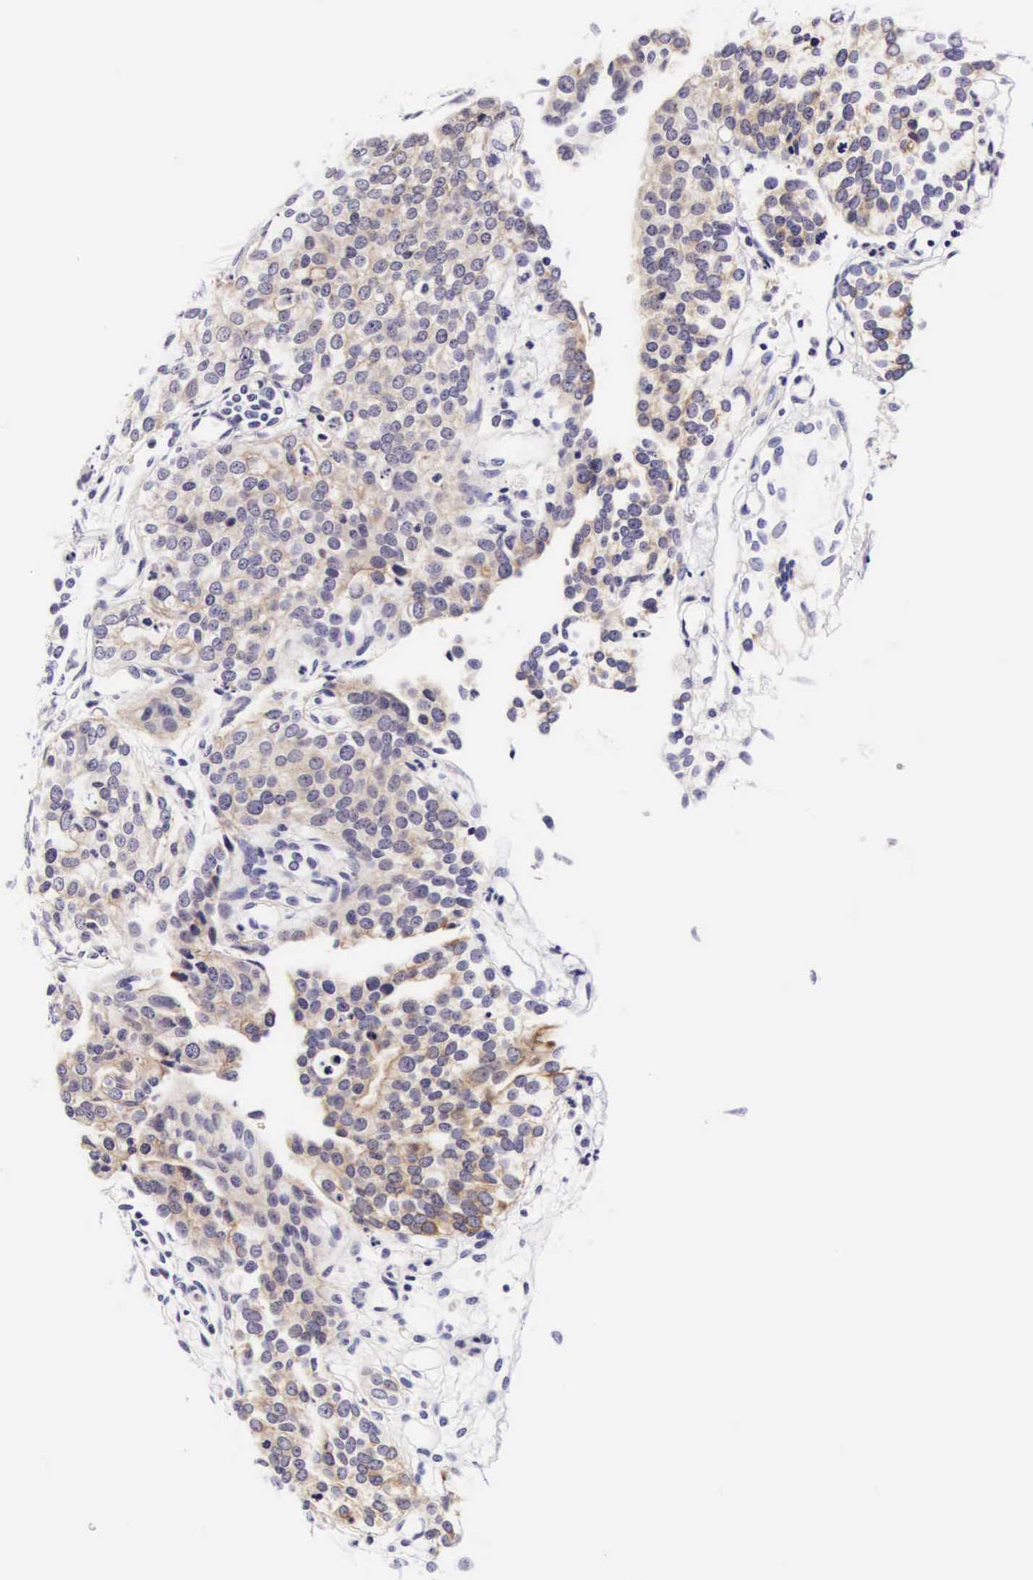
{"staining": {"intensity": "weak", "quantity": "<25%", "location": "cytoplasmic/membranous"}, "tissue": "urothelial cancer", "cell_type": "Tumor cells", "image_type": "cancer", "snomed": [{"axis": "morphology", "description": "Urothelial carcinoma, High grade"}, {"axis": "topography", "description": "Urinary bladder"}], "caption": "The histopathology image shows no staining of tumor cells in urothelial carcinoma (high-grade). (Immunohistochemistry (ihc), brightfield microscopy, high magnification).", "gene": "PHETA2", "patient": {"sex": "male", "age": 78}}